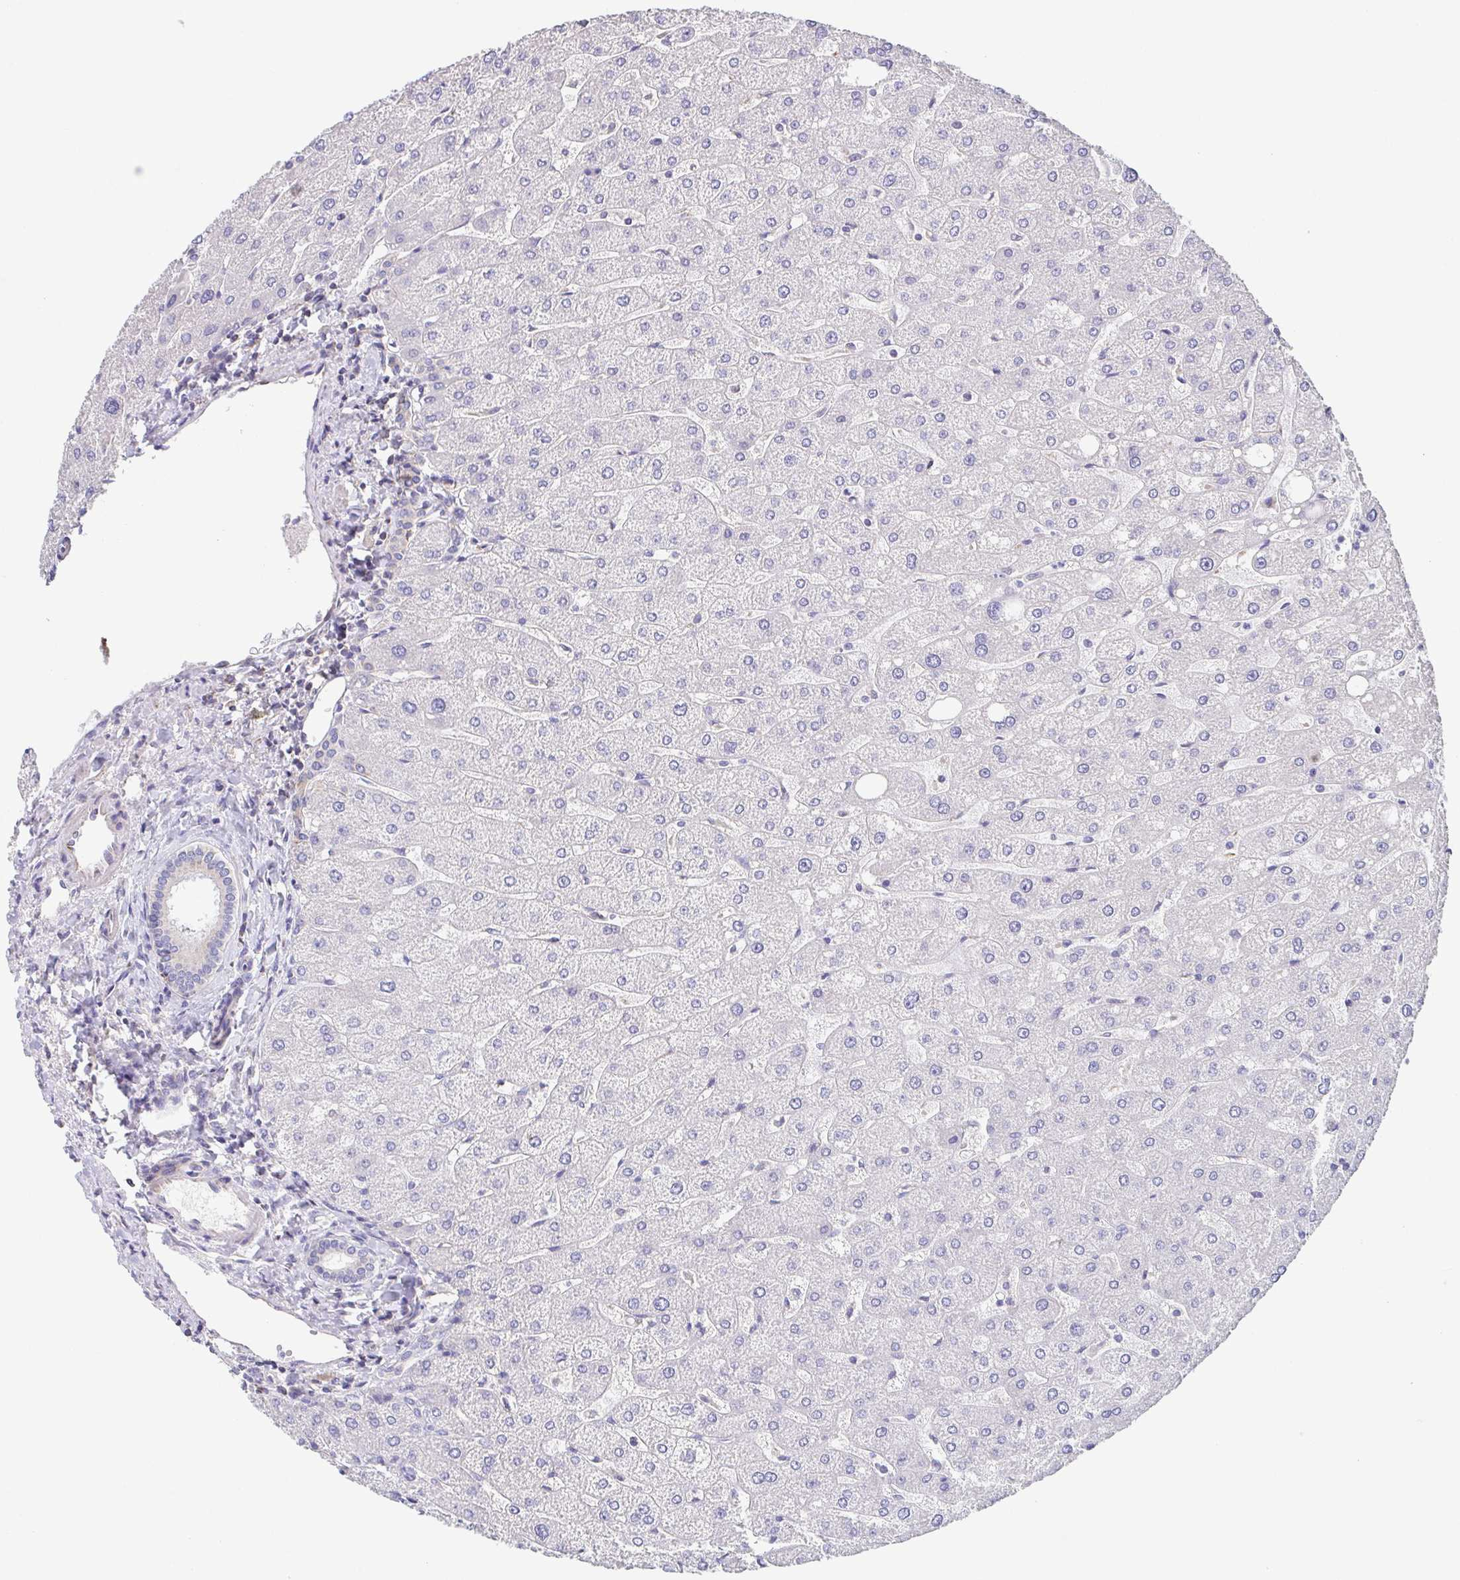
{"staining": {"intensity": "negative", "quantity": "none", "location": "none"}, "tissue": "liver", "cell_type": "Cholangiocytes", "image_type": "normal", "snomed": [{"axis": "morphology", "description": "Normal tissue, NOS"}, {"axis": "topography", "description": "Liver"}], "caption": "The micrograph shows no staining of cholangiocytes in unremarkable liver.", "gene": "GINM1", "patient": {"sex": "male", "age": 67}}